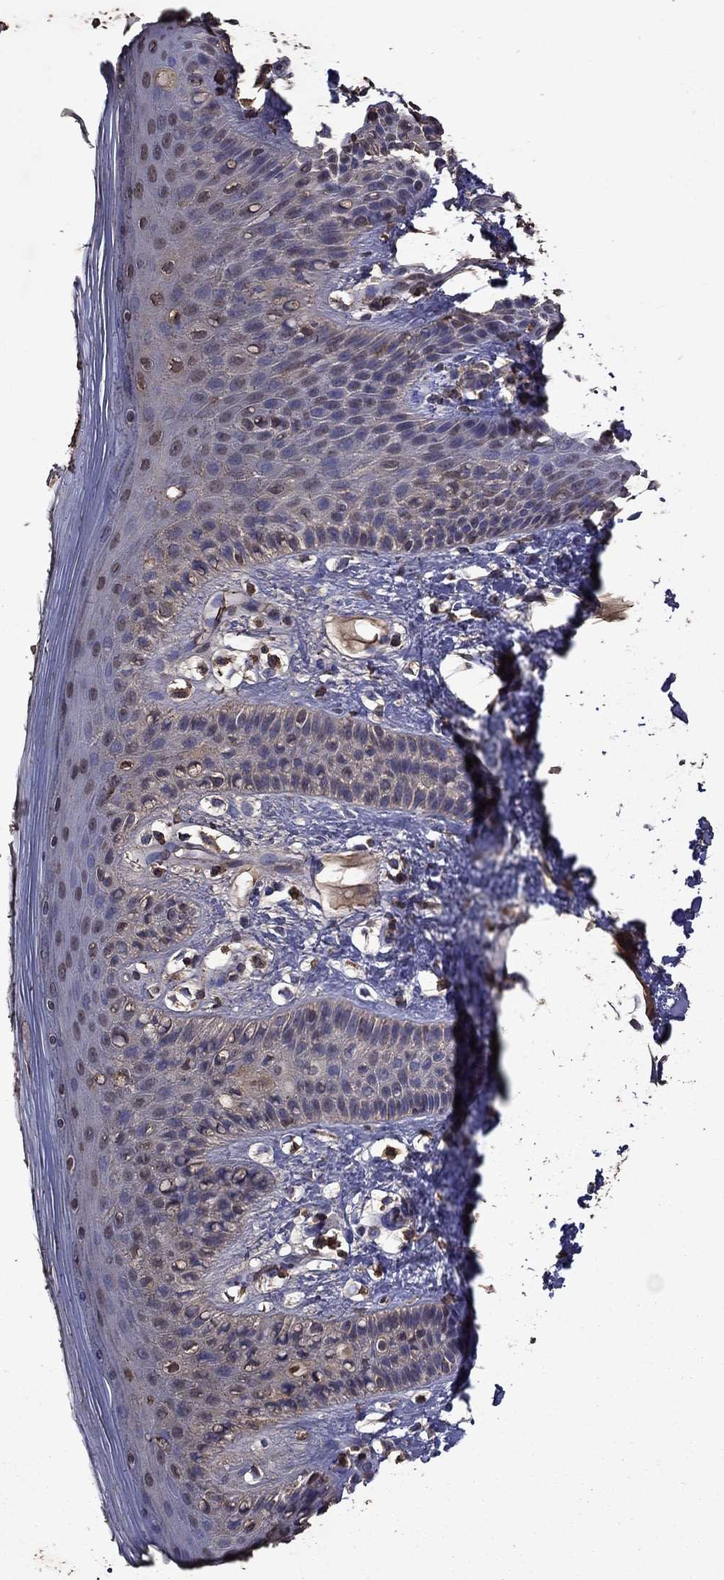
{"staining": {"intensity": "weak", "quantity": "<25%", "location": "nuclear"}, "tissue": "skin", "cell_type": "Epidermal cells", "image_type": "normal", "snomed": [{"axis": "morphology", "description": "Normal tissue, NOS"}, {"axis": "topography", "description": "Anal"}], "caption": "Immunohistochemical staining of benign human skin reveals no significant expression in epidermal cells. (DAB immunohistochemistry (IHC) visualized using brightfield microscopy, high magnification).", "gene": "SERPINA5", "patient": {"sex": "male", "age": 36}}